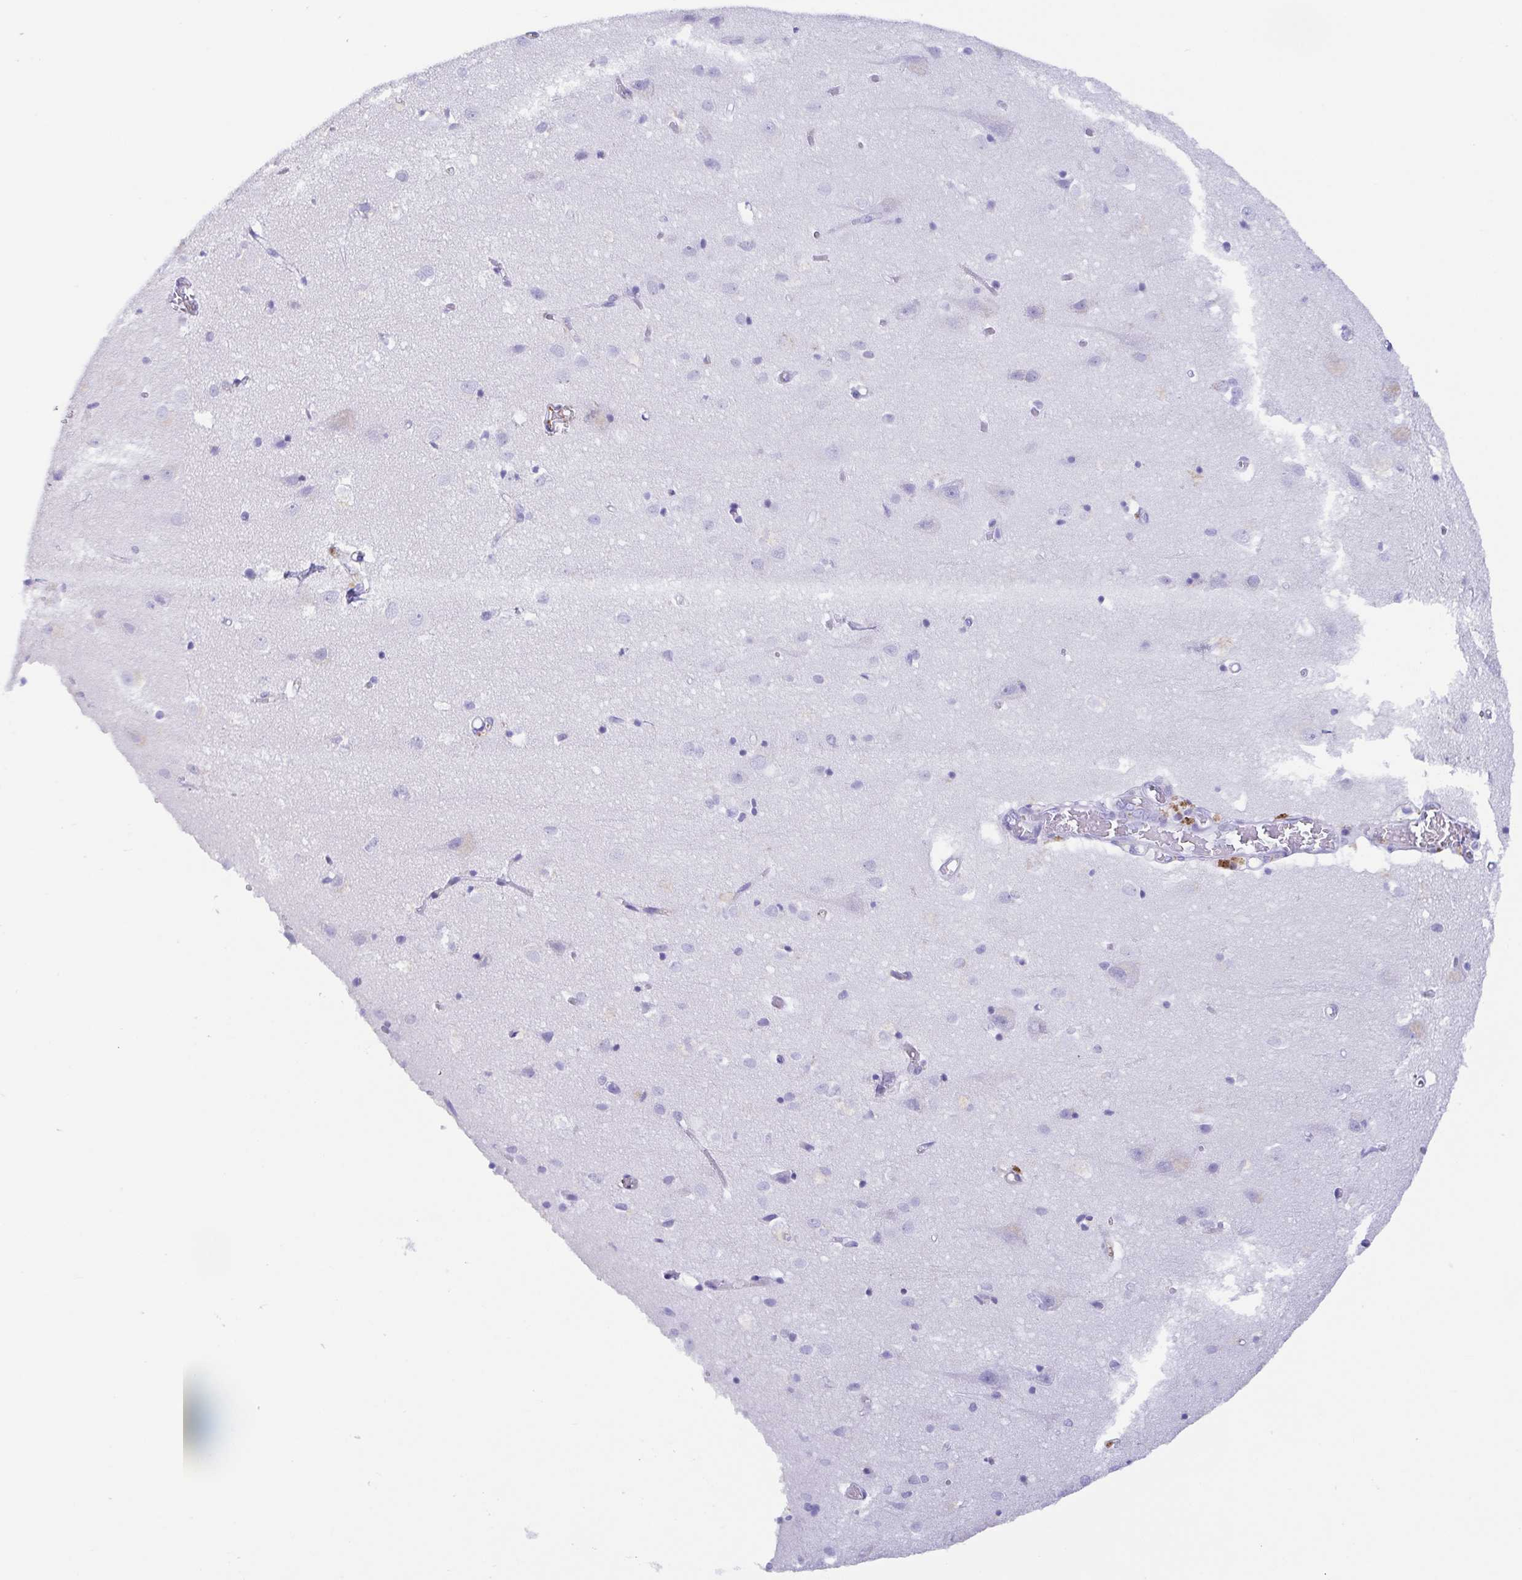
{"staining": {"intensity": "negative", "quantity": "none", "location": "none"}, "tissue": "cerebral cortex", "cell_type": "Endothelial cells", "image_type": "normal", "snomed": [{"axis": "morphology", "description": "Normal tissue, NOS"}, {"axis": "topography", "description": "Cerebral cortex"}], "caption": "Endothelial cells show no significant positivity in benign cerebral cortex. Brightfield microscopy of immunohistochemistry stained with DAB (brown) and hematoxylin (blue), captured at high magnification.", "gene": "GKN1", "patient": {"sex": "male", "age": 70}}